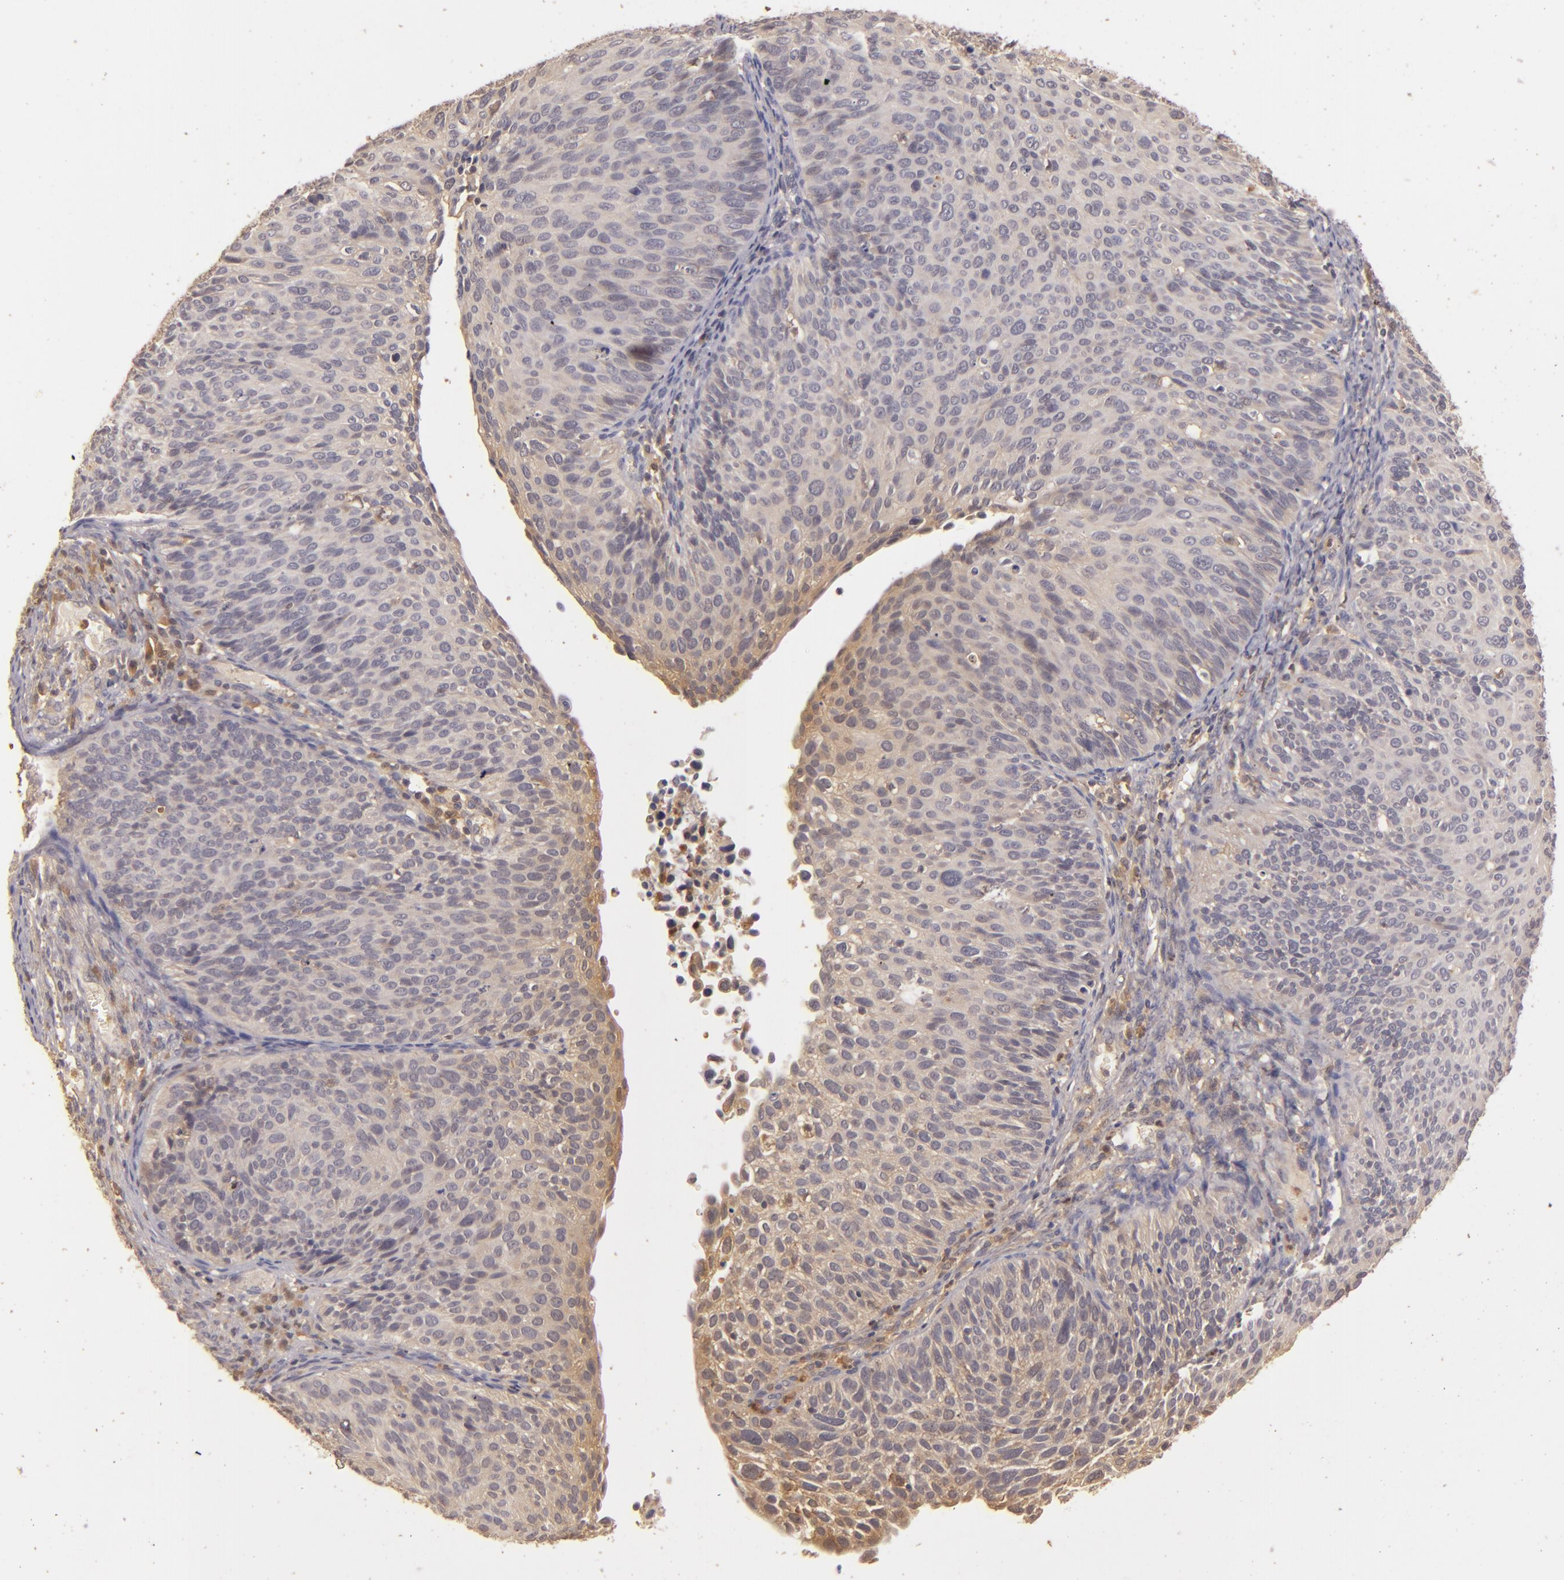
{"staining": {"intensity": "moderate", "quantity": ">75%", "location": "cytoplasmic/membranous"}, "tissue": "cervical cancer", "cell_type": "Tumor cells", "image_type": "cancer", "snomed": [{"axis": "morphology", "description": "Squamous cell carcinoma, NOS"}, {"axis": "topography", "description": "Cervix"}], "caption": "The photomicrograph shows a brown stain indicating the presence of a protein in the cytoplasmic/membranous of tumor cells in cervical cancer (squamous cell carcinoma).", "gene": "PRKCD", "patient": {"sex": "female", "age": 36}}